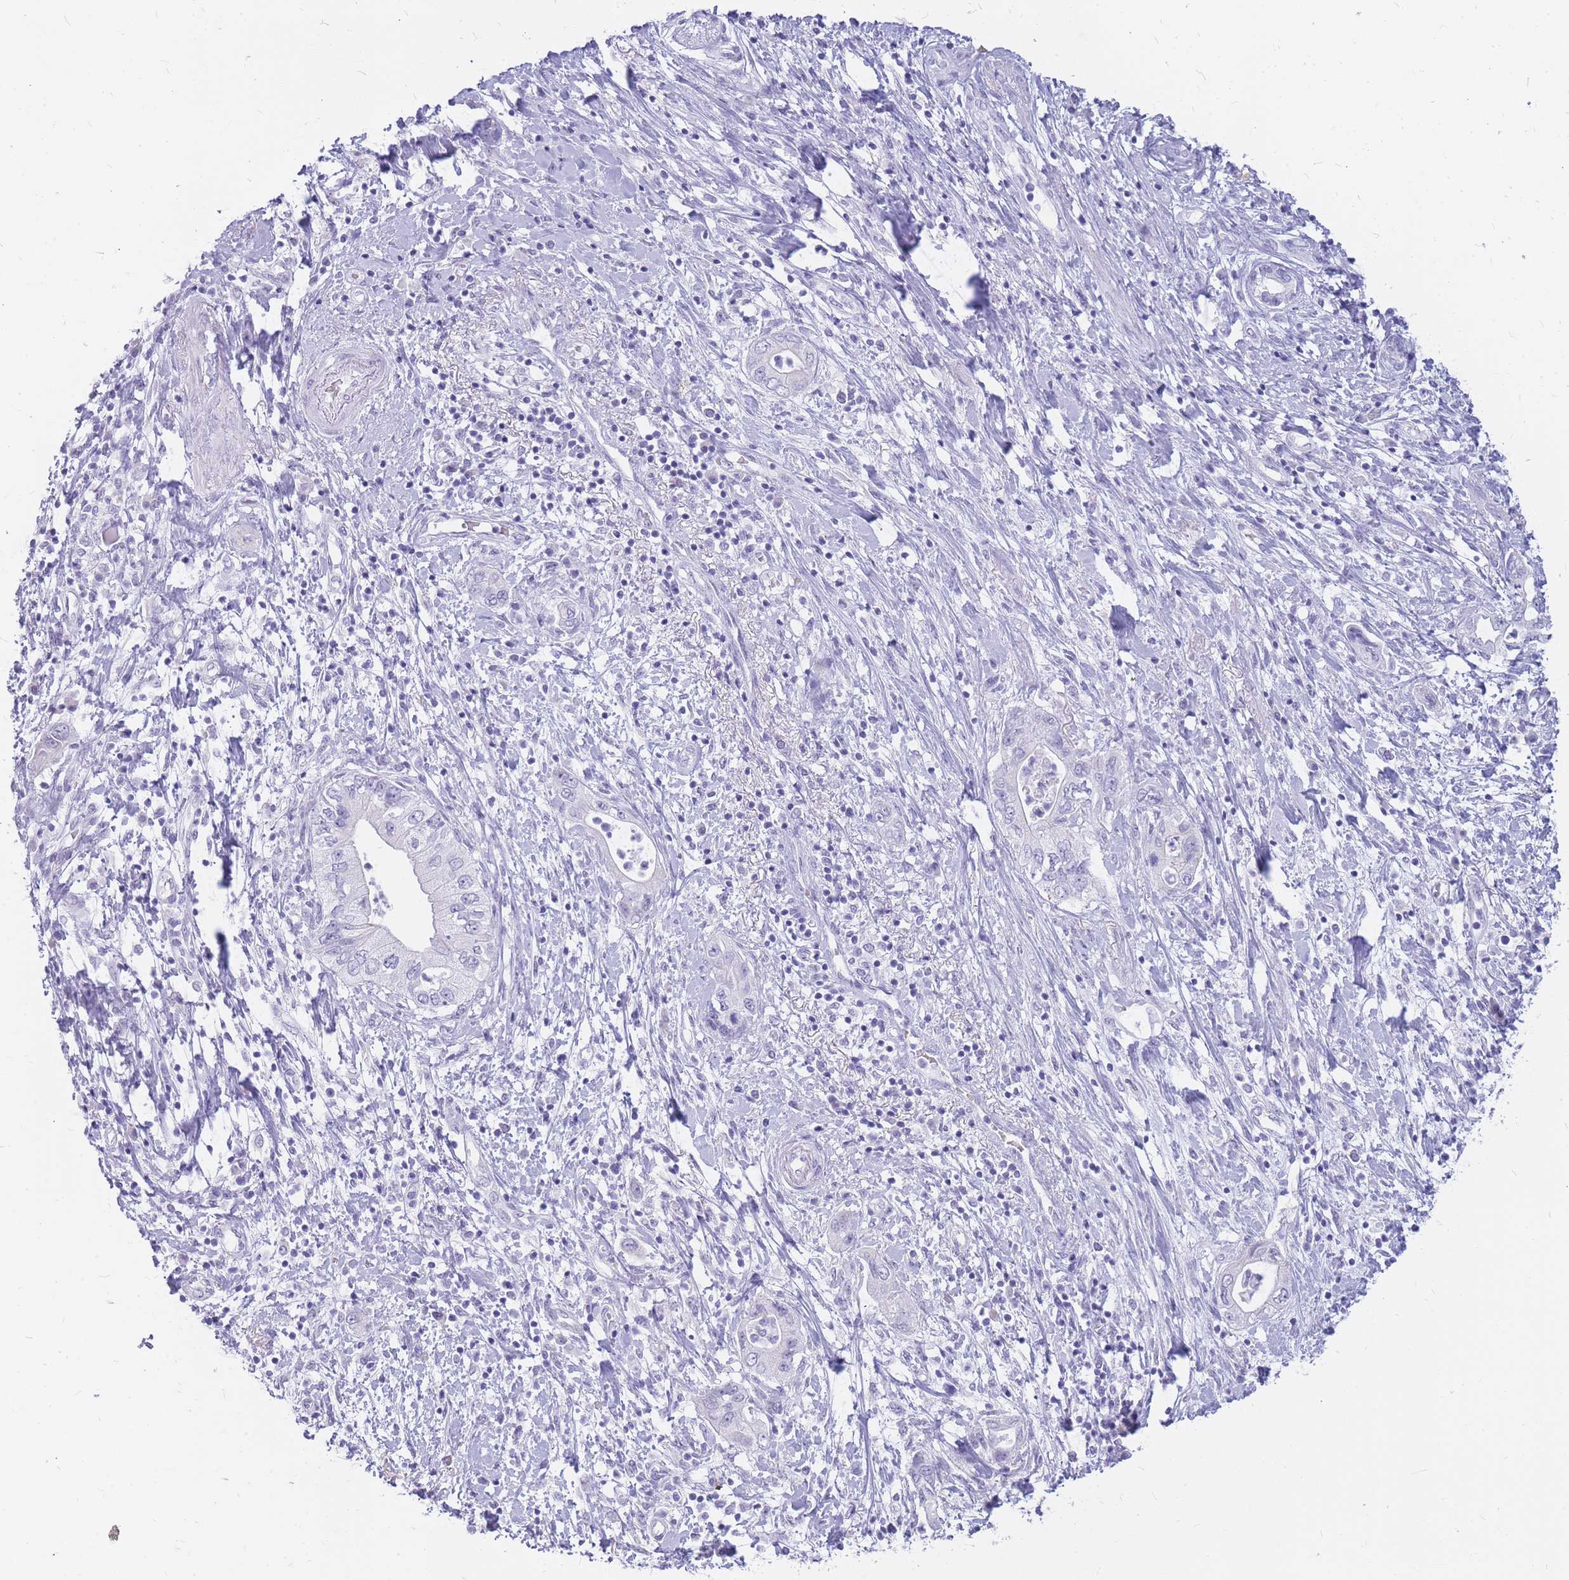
{"staining": {"intensity": "negative", "quantity": "none", "location": "none"}, "tissue": "pancreatic cancer", "cell_type": "Tumor cells", "image_type": "cancer", "snomed": [{"axis": "morphology", "description": "Adenocarcinoma, NOS"}, {"axis": "topography", "description": "Pancreas"}], "caption": "Immunohistochemical staining of pancreatic cancer (adenocarcinoma) exhibits no significant positivity in tumor cells.", "gene": "INS", "patient": {"sex": "female", "age": 73}}